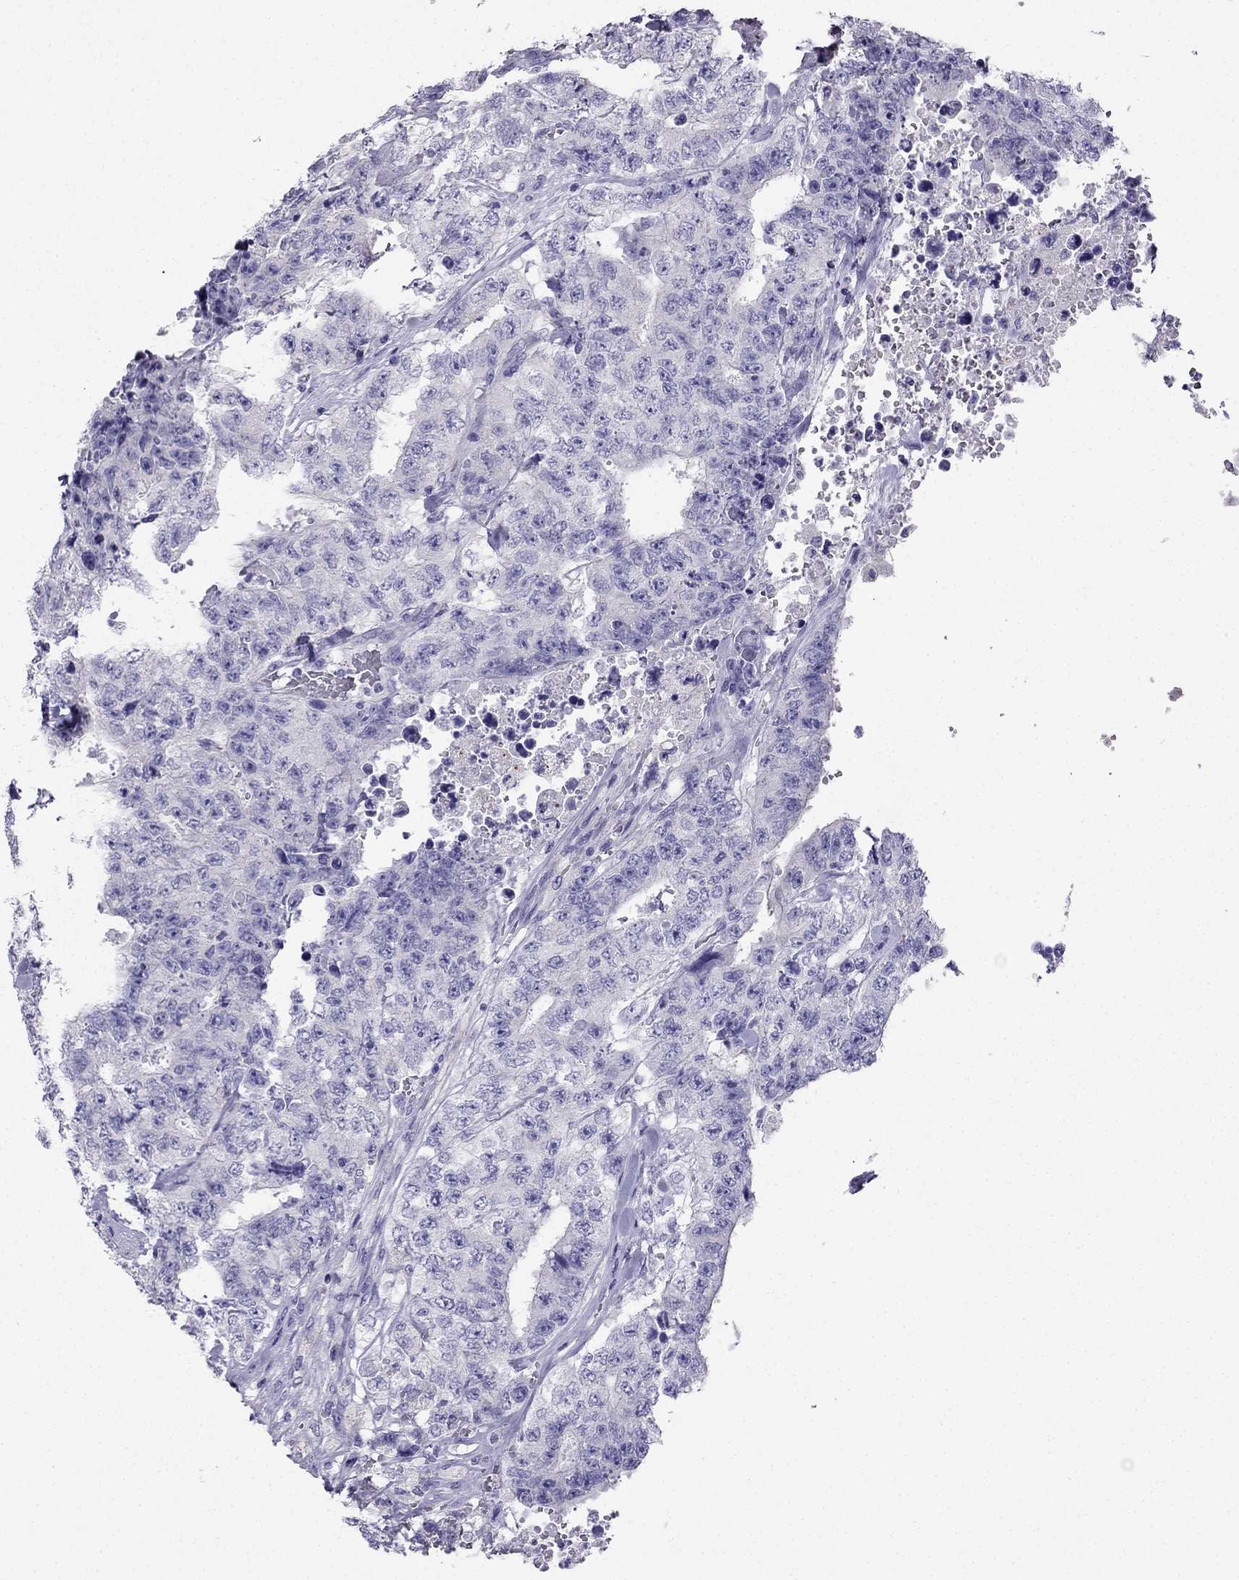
{"staining": {"intensity": "negative", "quantity": "none", "location": "none"}, "tissue": "testis cancer", "cell_type": "Tumor cells", "image_type": "cancer", "snomed": [{"axis": "morphology", "description": "Carcinoma, Embryonal, NOS"}, {"axis": "topography", "description": "Testis"}], "caption": "Immunohistochemical staining of testis cancer demonstrates no significant expression in tumor cells.", "gene": "PTH", "patient": {"sex": "male", "age": 24}}